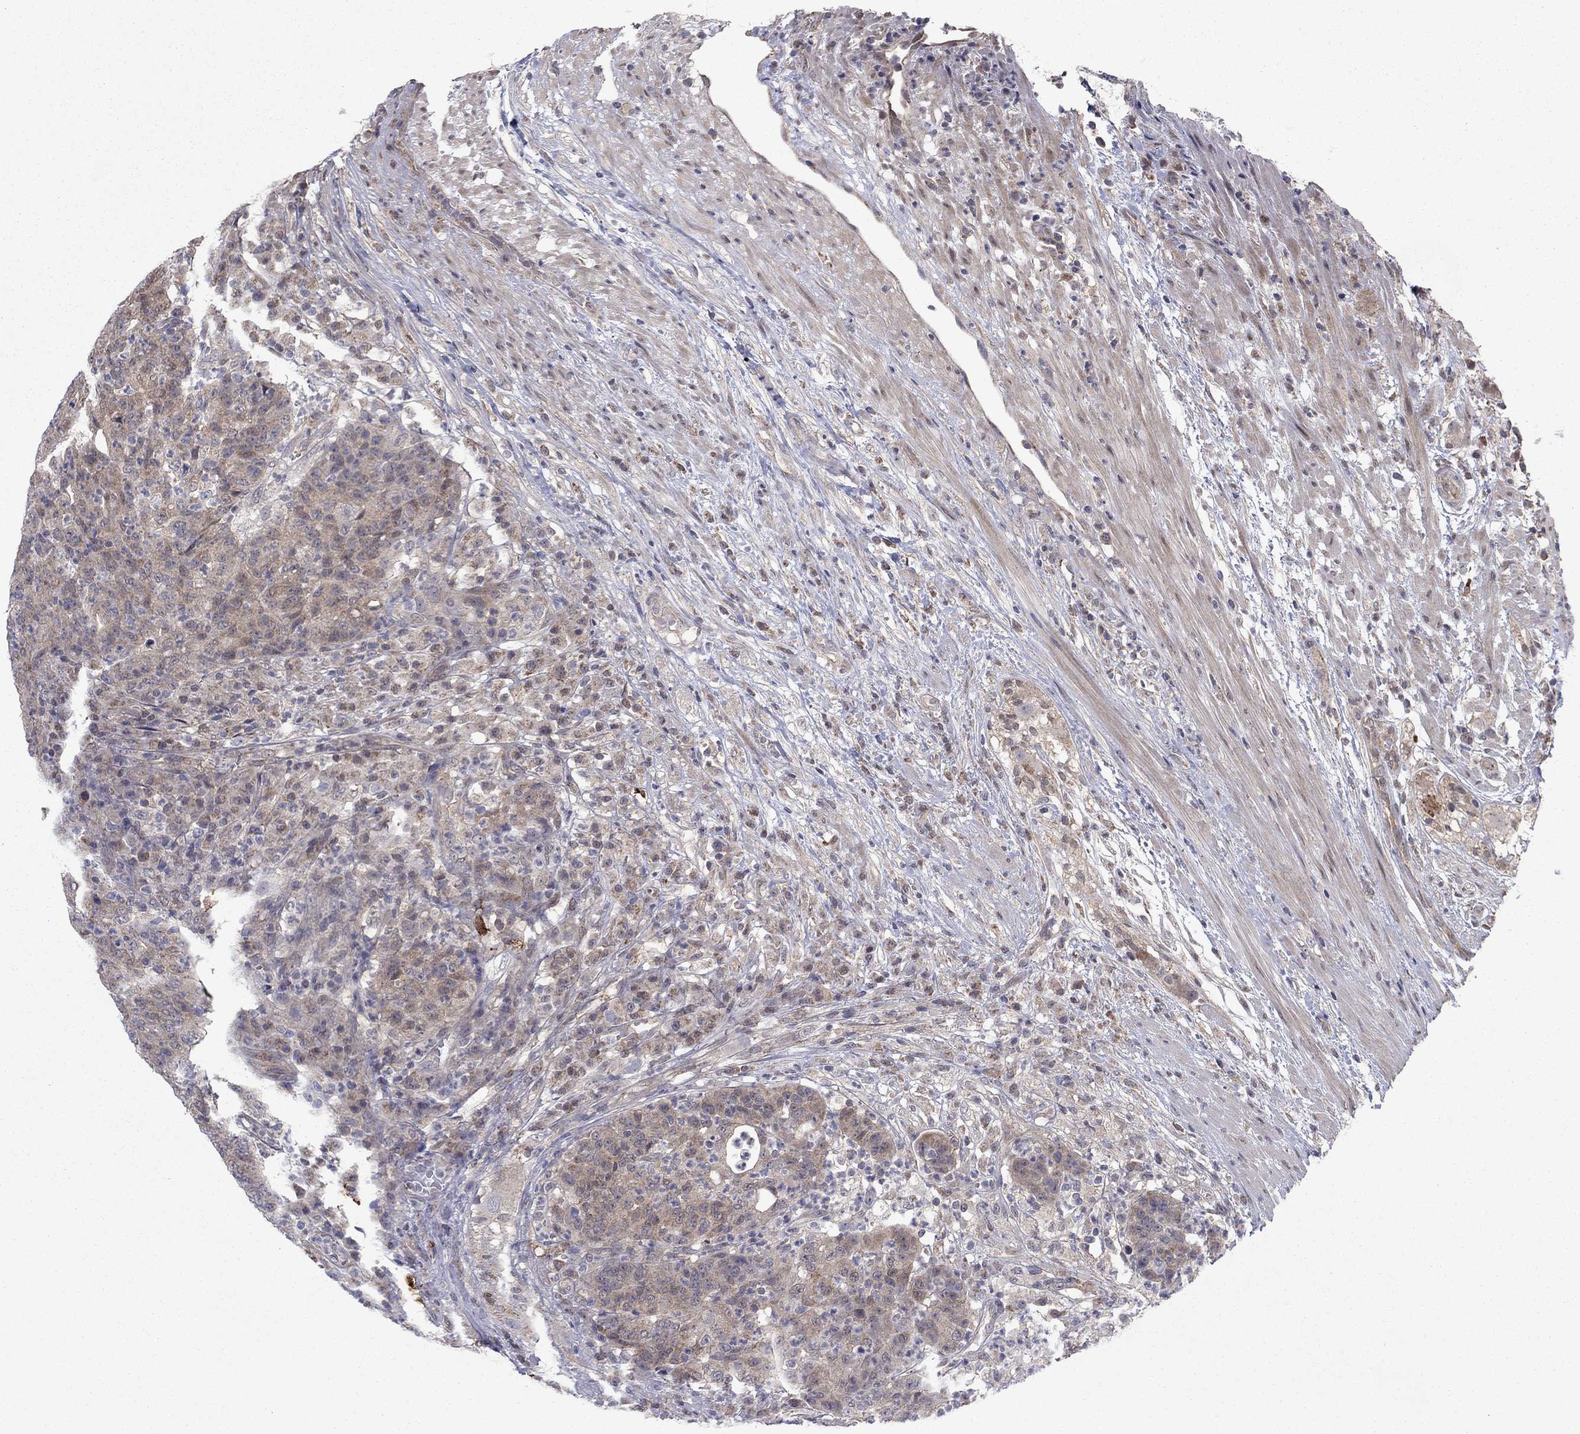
{"staining": {"intensity": "weak", "quantity": ">75%", "location": "cytoplasmic/membranous"}, "tissue": "colorectal cancer", "cell_type": "Tumor cells", "image_type": "cancer", "snomed": [{"axis": "morphology", "description": "Adenocarcinoma, NOS"}, {"axis": "topography", "description": "Colon"}], "caption": "Colorectal cancer (adenocarcinoma) tissue shows weak cytoplasmic/membranous staining in approximately >75% of tumor cells, visualized by immunohistochemistry.", "gene": "GRHPR", "patient": {"sex": "male", "age": 70}}